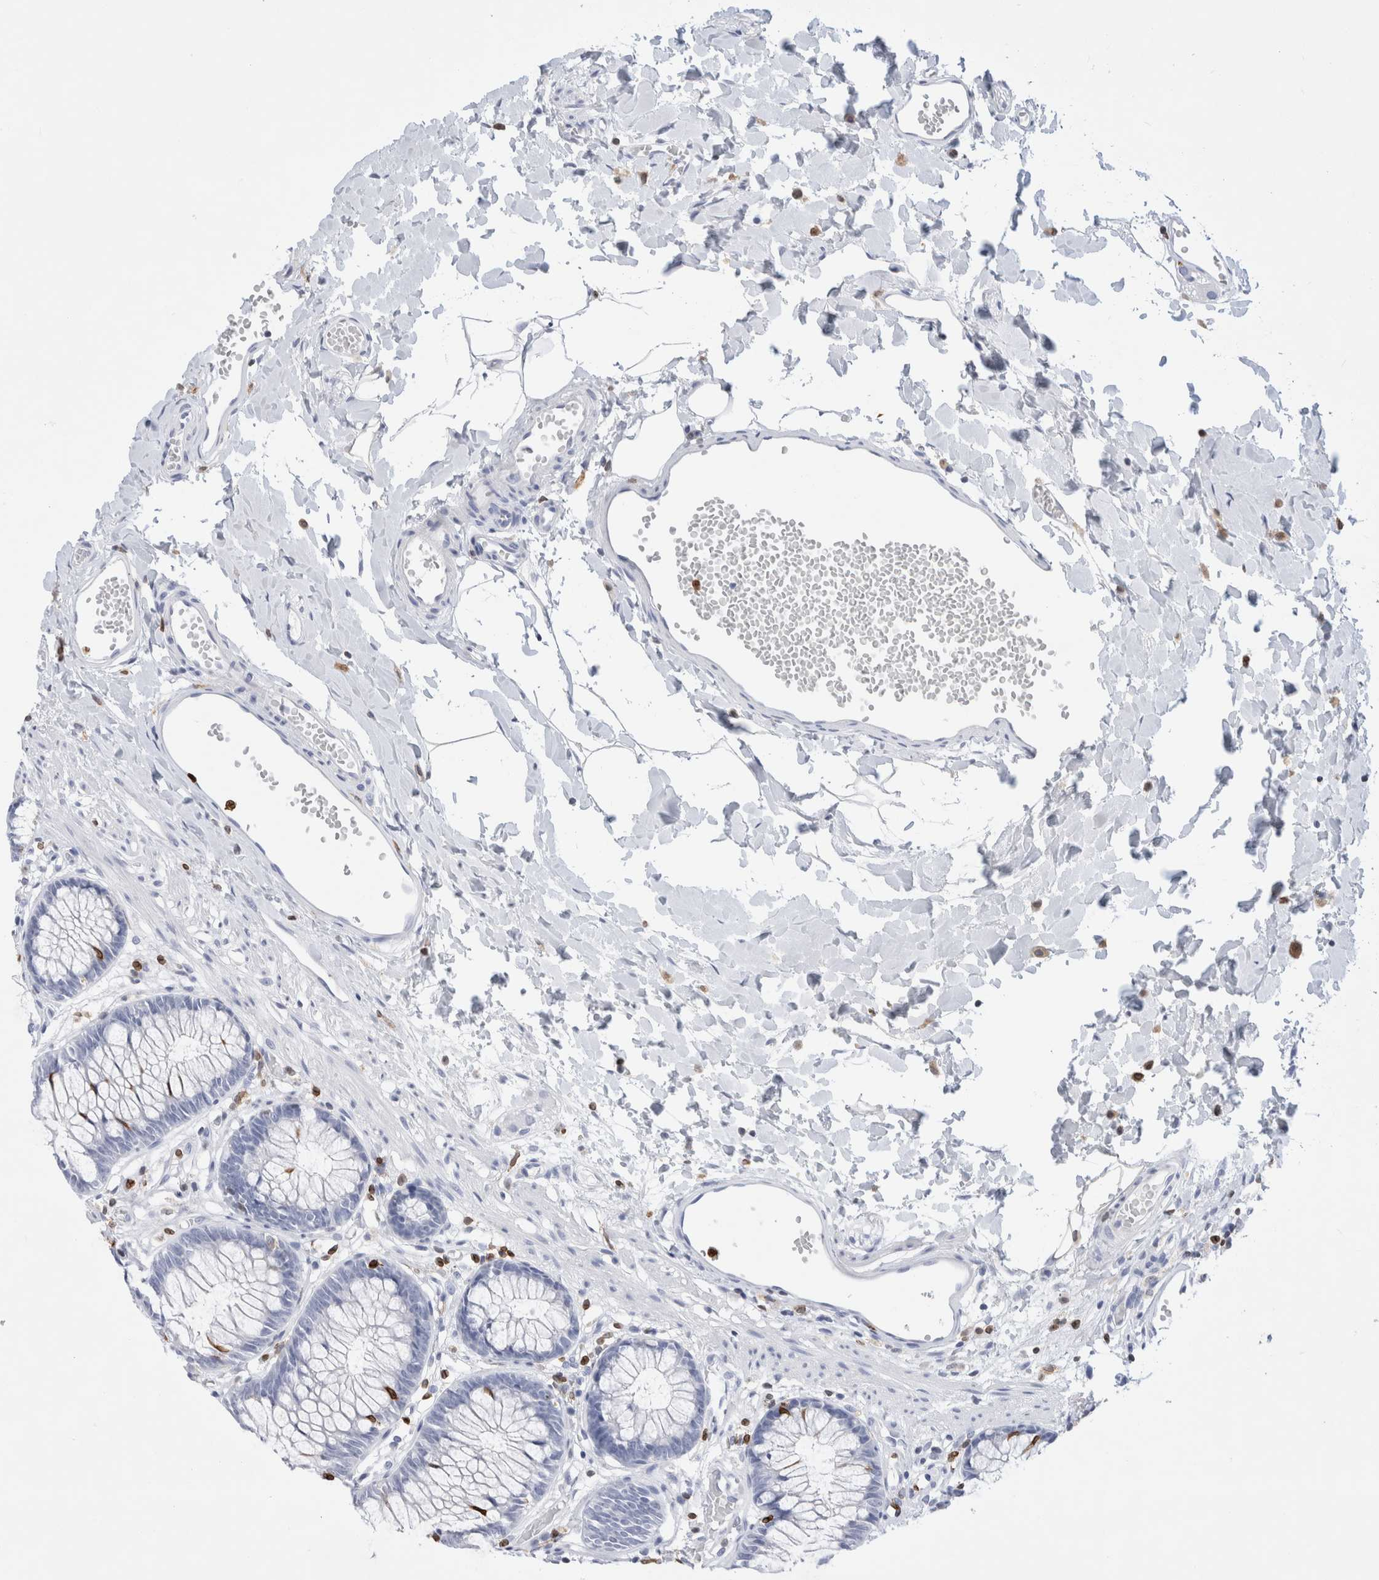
{"staining": {"intensity": "negative", "quantity": "none", "location": "none"}, "tissue": "colon", "cell_type": "Endothelial cells", "image_type": "normal", "snomed": [{"axis": "morphology", "description": "Normal tissue, NOS"}, {"axis": "topography", "description": "Colon"}], "caption": "Unremarkable colon was stained to show a protein in brown. There is no significant expression in endothelial cells. The staining is performed using DAB (3,3'-diaminobenzidine) brown chromogen with nuclei counter-stained in using hematoxylin.", "gene": "ALOX5AP", "patient": {"sex": "male", "age": 14}}